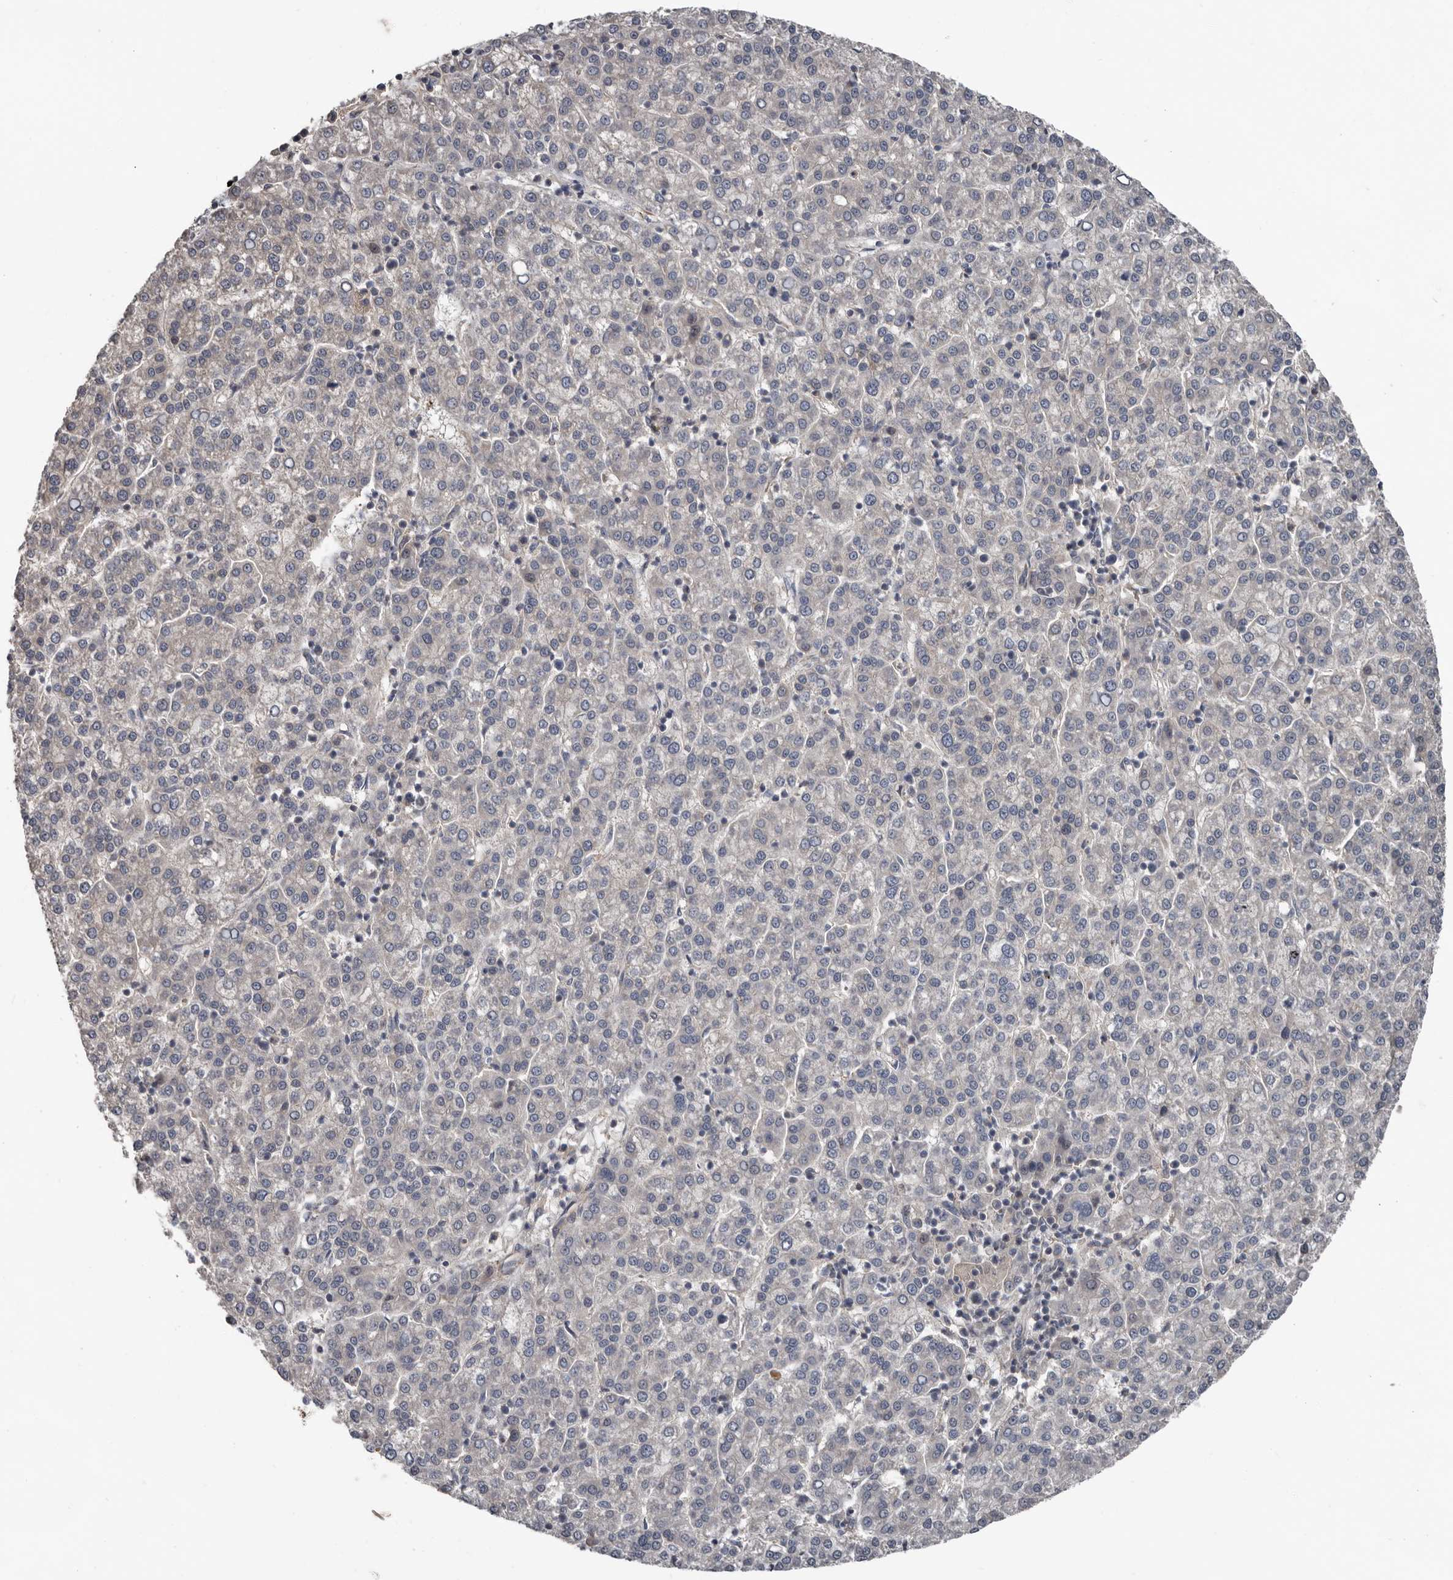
{"staining": {"intensity": "negative", "quantity": "none", "location": "none"}, "tissue": "liver cancer", "cell_type": "Tumor cells", "image_type": "cancer", "snomed": [{"axis": "morphology", "description": "Carcinoma, Hepatocellular, NOS"}, {"axis": "topography", "description": "Liver"}], "caption": "Protein analysis of liver hepatocellular carcinoma exhibits no significant expression in tumor cells.", "gene": "DNAJB4", "patient": {"sex": "female", "age": 58}}